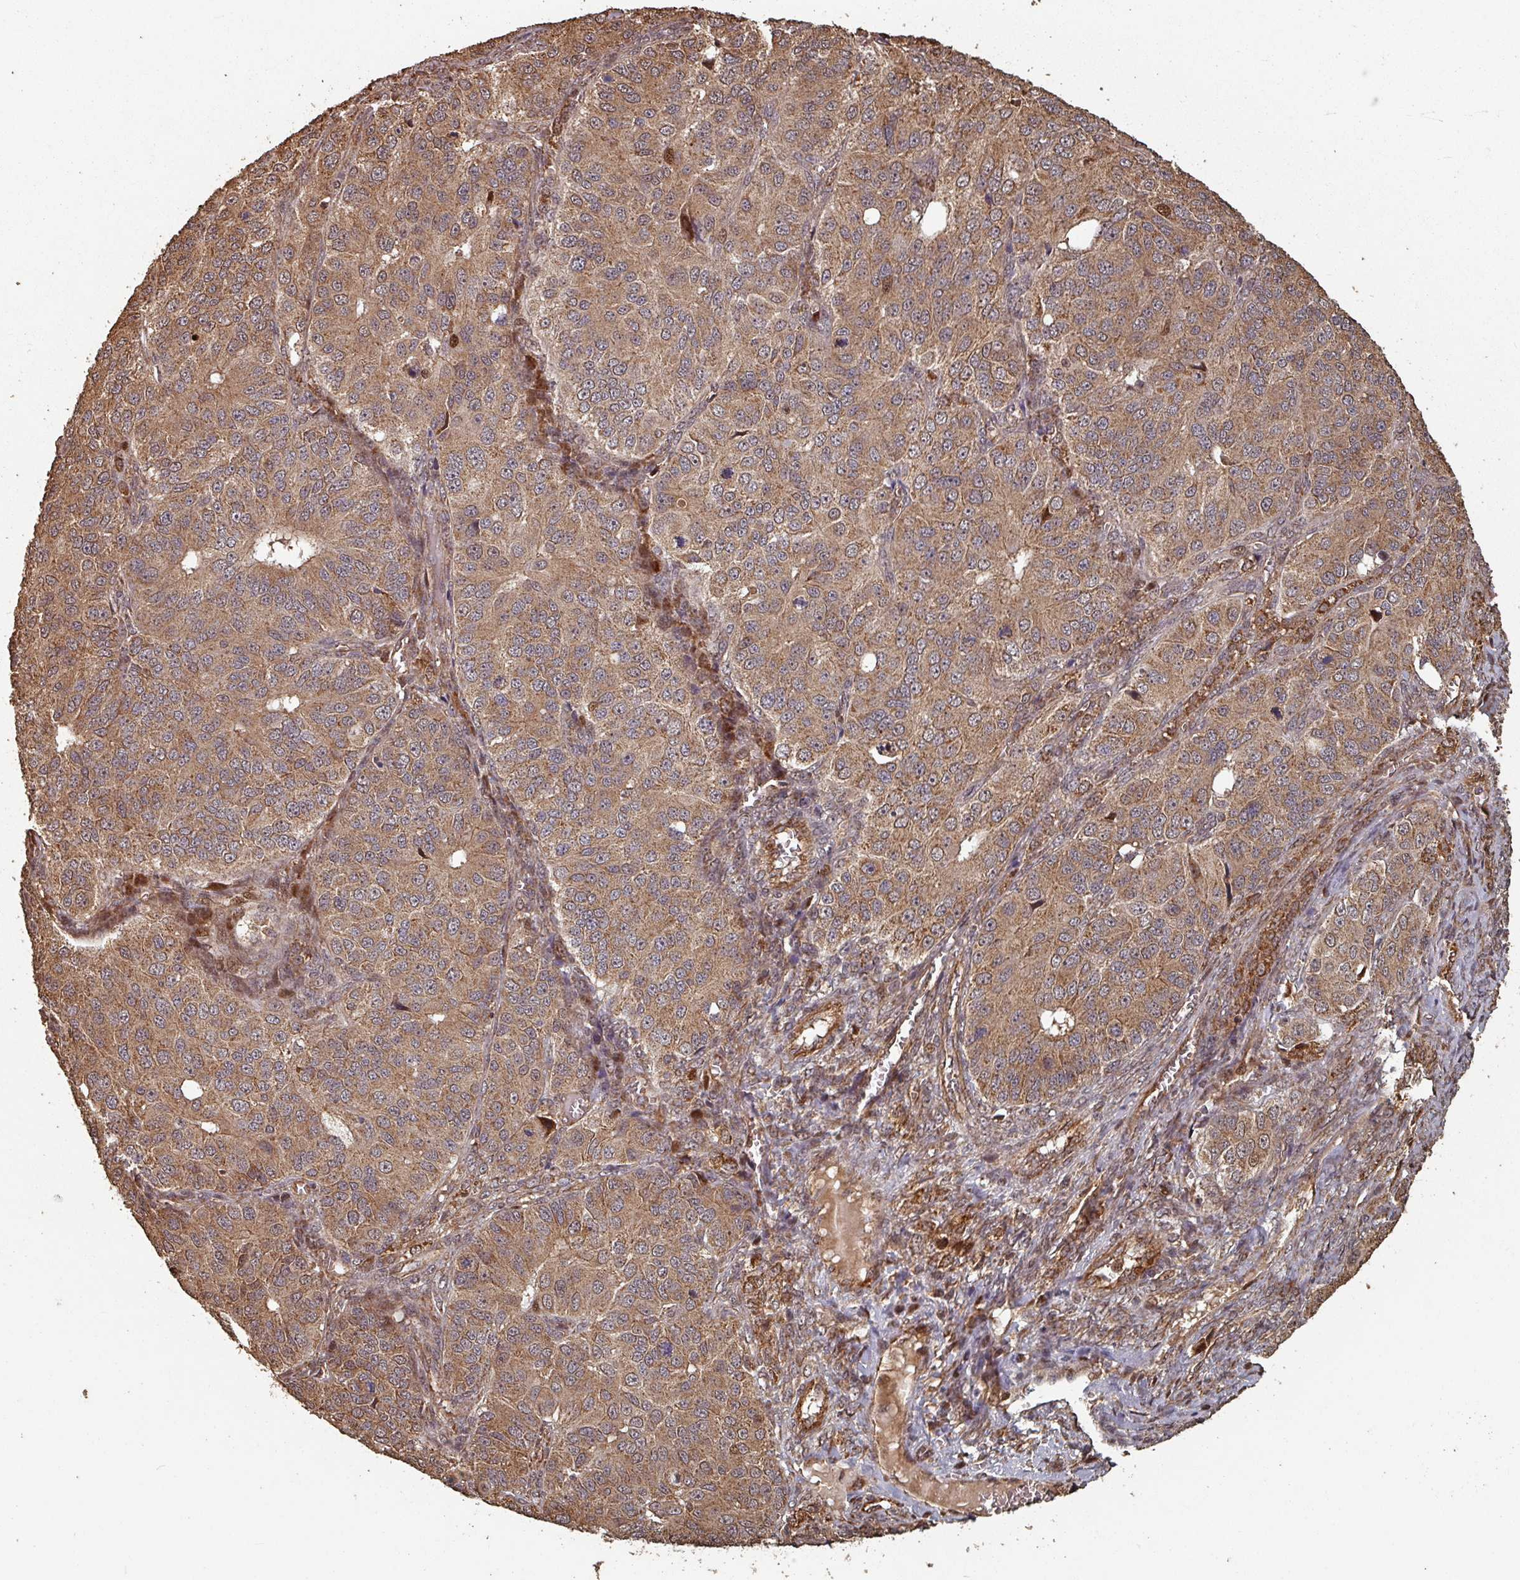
{"staining": {"intensity": "moderate", "quantity": ">75%", "location": "cytoplasmic/membranous"}, "tissue": "ovarian cancer", "cell_type": "Tumor cells", "image_type": "cancer", "snomed": [{"axis": "morphology", "description": "Carcinoma, endometroid"}, {"axis": "topography", "description": "Ovary"}], "caption": "Immunohistochemistry histopathology image of ovarian cancer (endometroid carcinoma) stained for a protein (brown), which shows medium levels of moderate cytoplasmic/membranous expression in about >75% of tumor cells.", "gene": "EID1", "patient": {"sex": "female", "age": 51}}